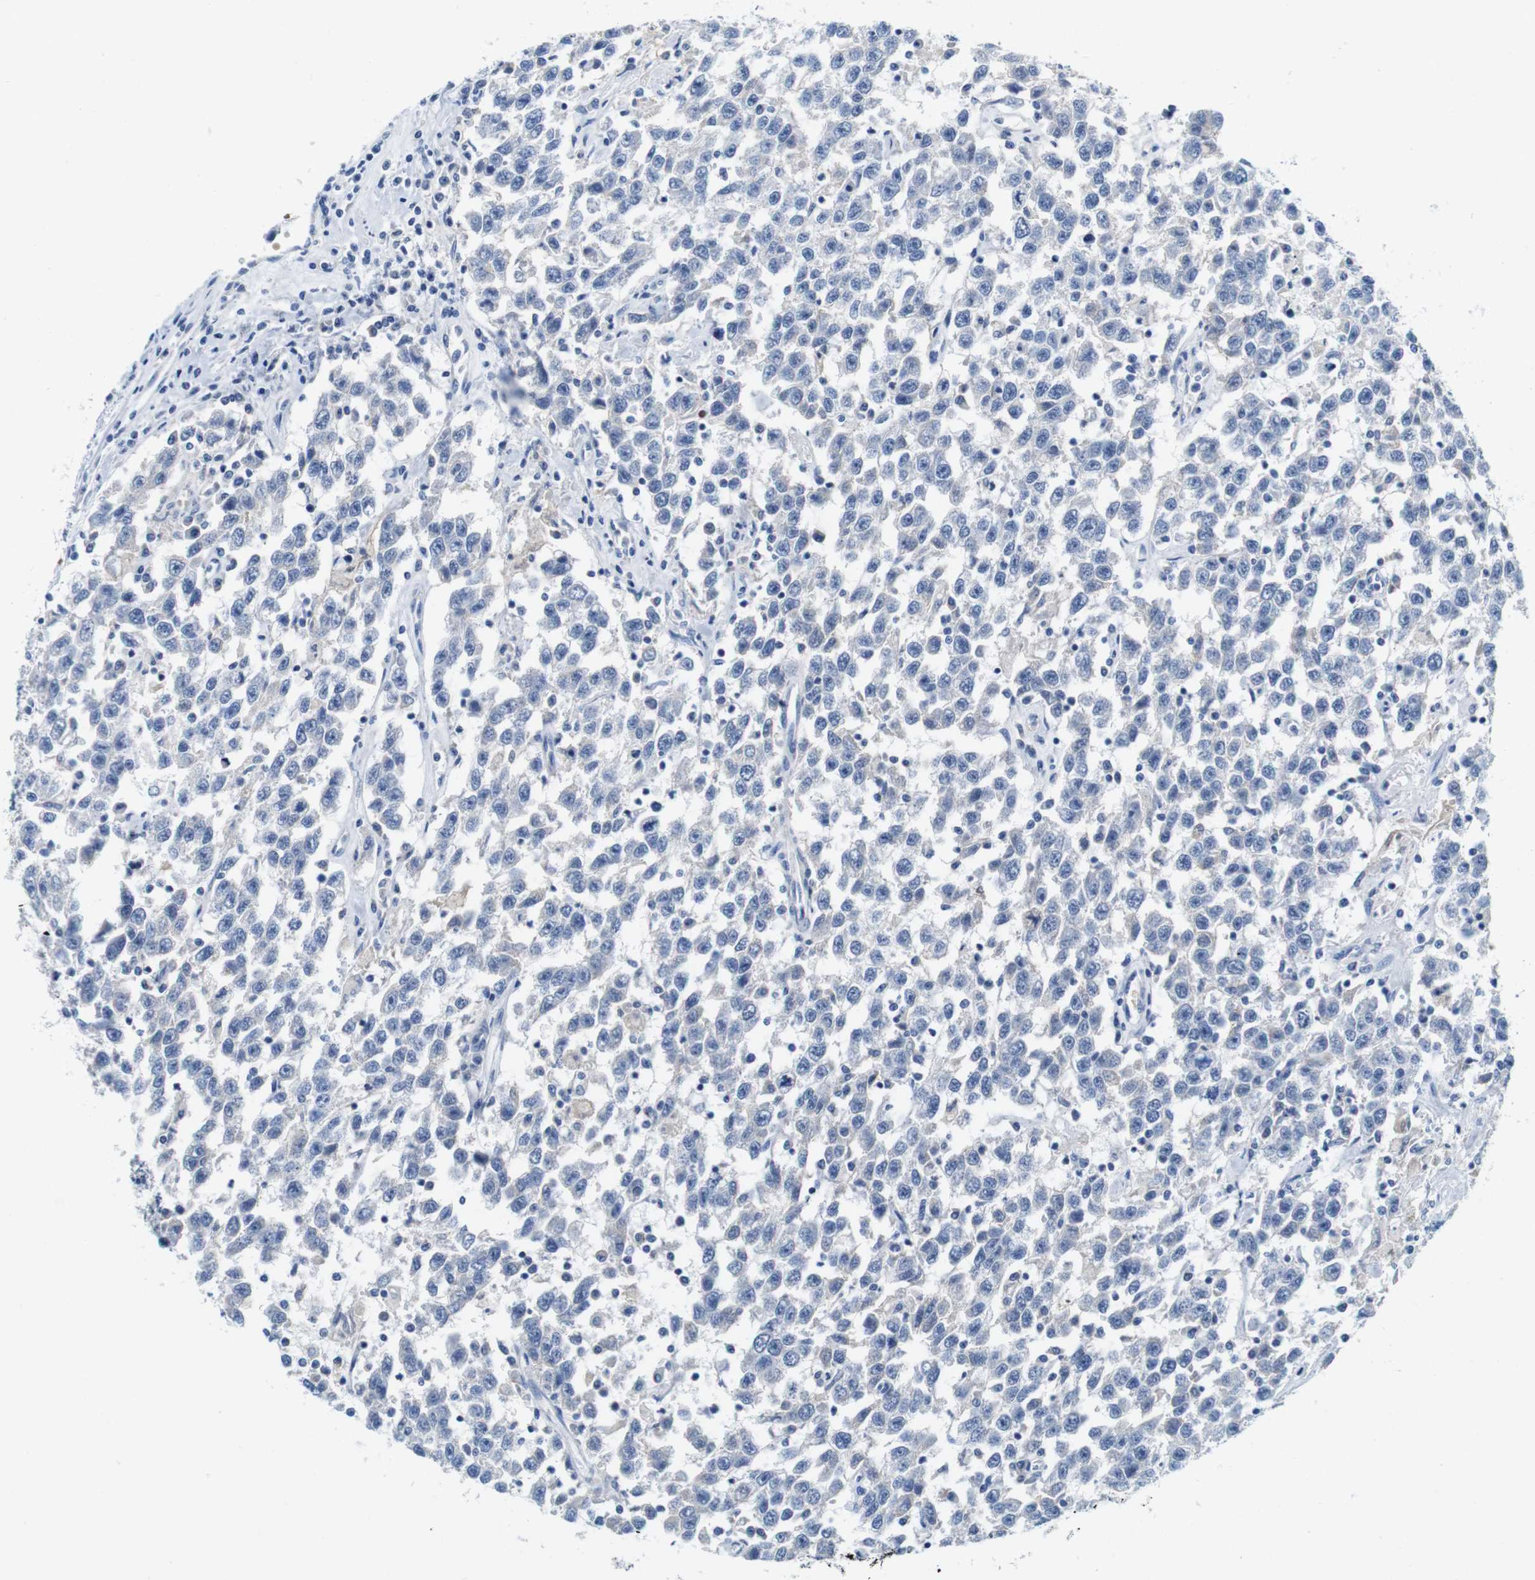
{"staining": {"intensity": "negative", "quantity": "none", "location": "none"}, "tissue": "testis cancer", "cell_type": "Tumor cells", "image_type": "cancer", "snomed": [{"axis": "morphology", "description": "Seminoma, NOS"}, {"axis": "topography", "description": "Testis"}], "caption": "A high-resolution photomicrograph shows IHC staining of testis cancer, which reveals no significant expression in tumor cells.", "gene": "IGSF8", "patient": {"sex": "male", "age": 41}}